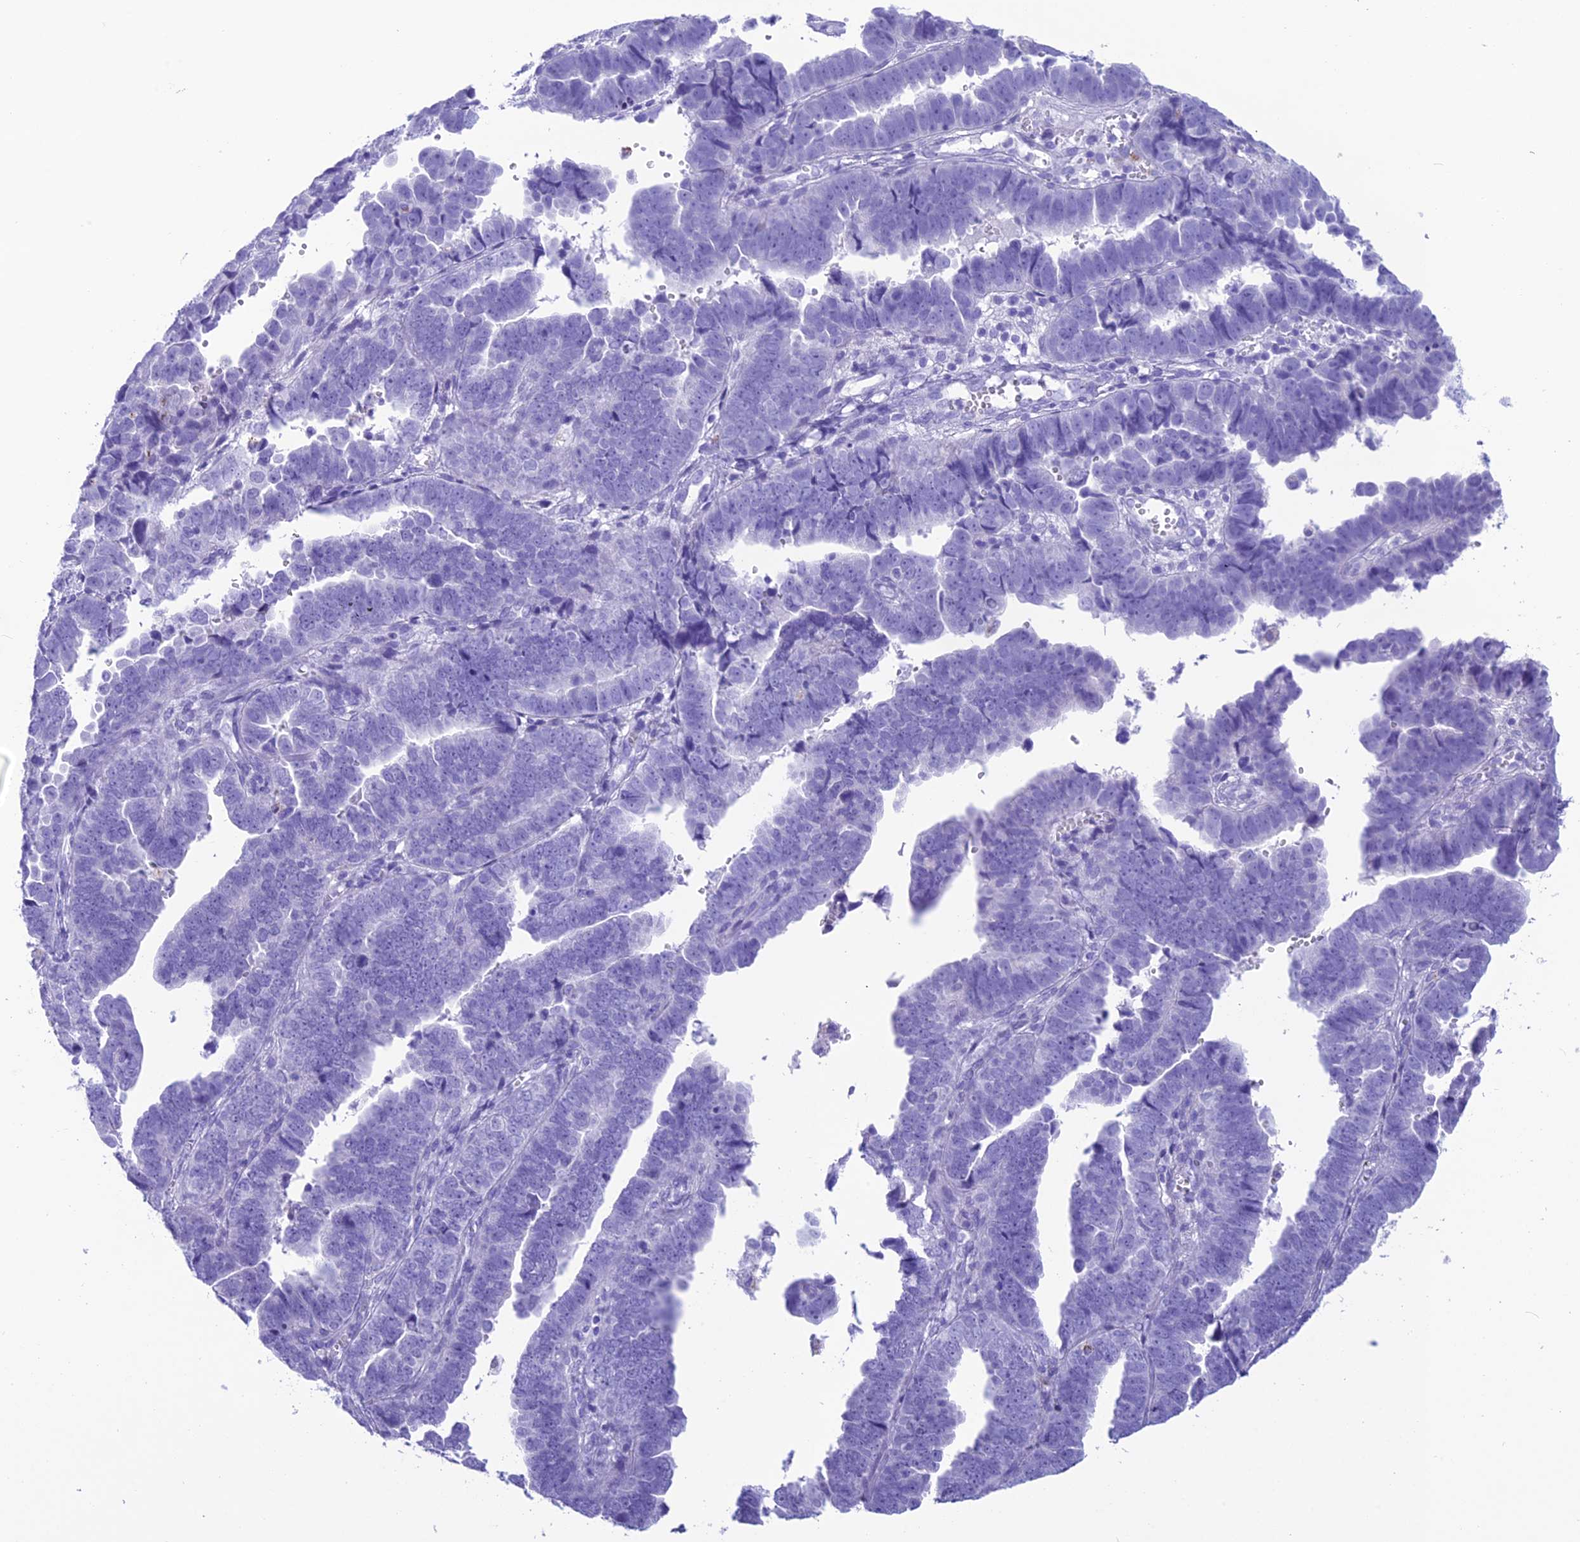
{"staining": {"intensity": "negative", "quantity": "none", "location": "none"}, "tissue": "endometrial cancer", "cell_type": "Tumor cells", "image_type": "cancer", "snomed": [{"axis": "morphology", "description": "Adenocarcinoma, NOS"}, {"axis": "topography", "description": "Endometrium"}], "caption": "Tumor cells show no significant protein positivity in endometrial adenocarcinoma.", "gene": "TRAM1L1", "patient": {"sex": "female", "age": 75}}